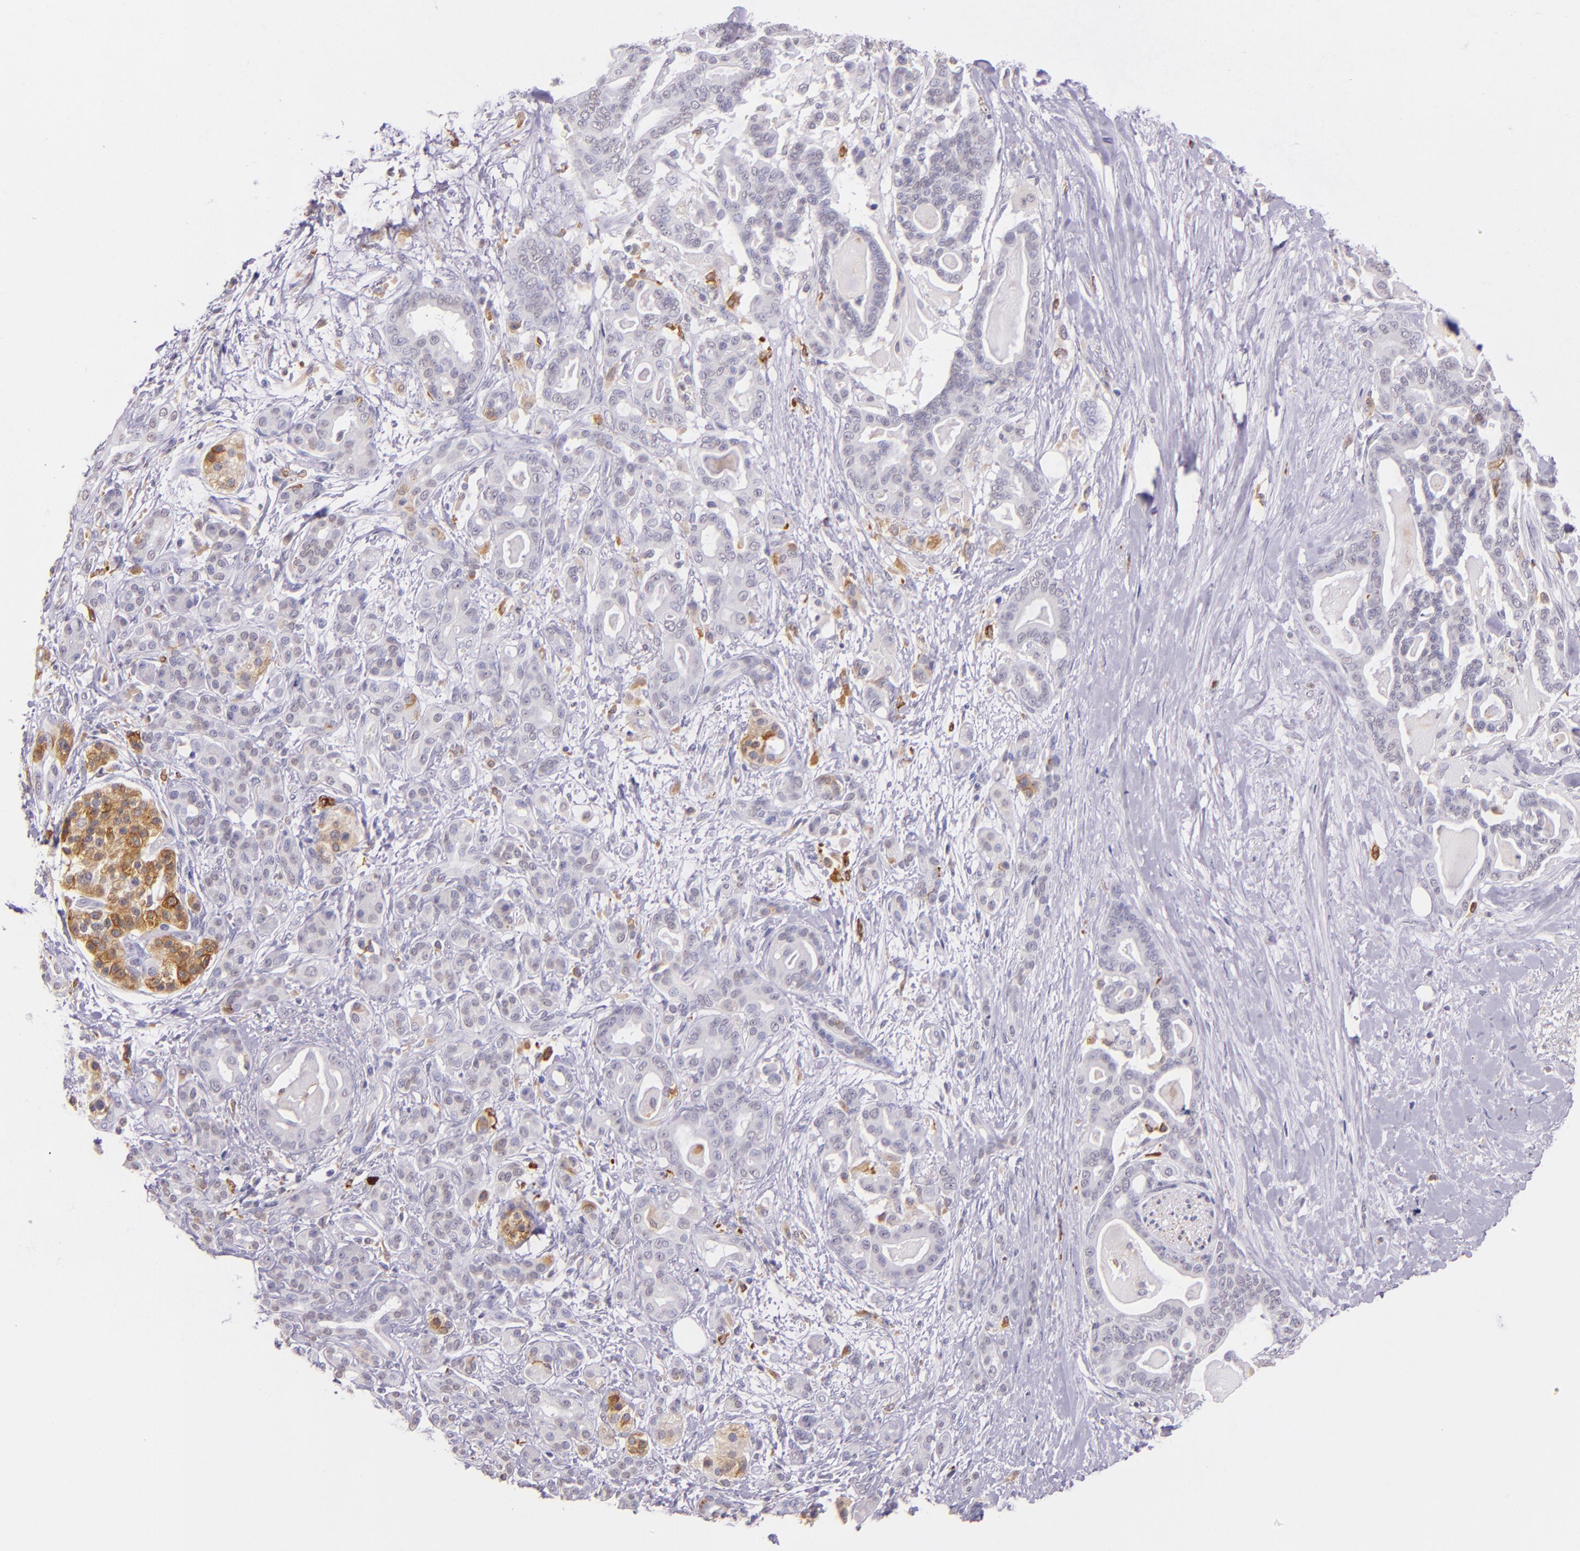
{"staining": {"intensity": "strong", "quantity": "<25%", "location": "cytoplasmic/membranous"}, "tissue": "pancreatic cancer", "cell_type": "Tumor cells", "image_type": "cancer", "snomed": [{"axis": "morphology", "description": "Adenocarcinoma, NOS"}, {"axis": "topography", "description": "Pancreas"}], "caption": "Immunohistochemical staining of pancreatic cancer exhibits medium levels of strong cytoplasmic/membranous protein expression in about <25% of tumor cells. (Stains: DAB (3,3'-diaminobenzidine) in brown, nuclei in blue, Microscopy: brightfield microscopy at high magnification).", "gene": "RTN1", "patient": {"sex": "male", "age": 63}}